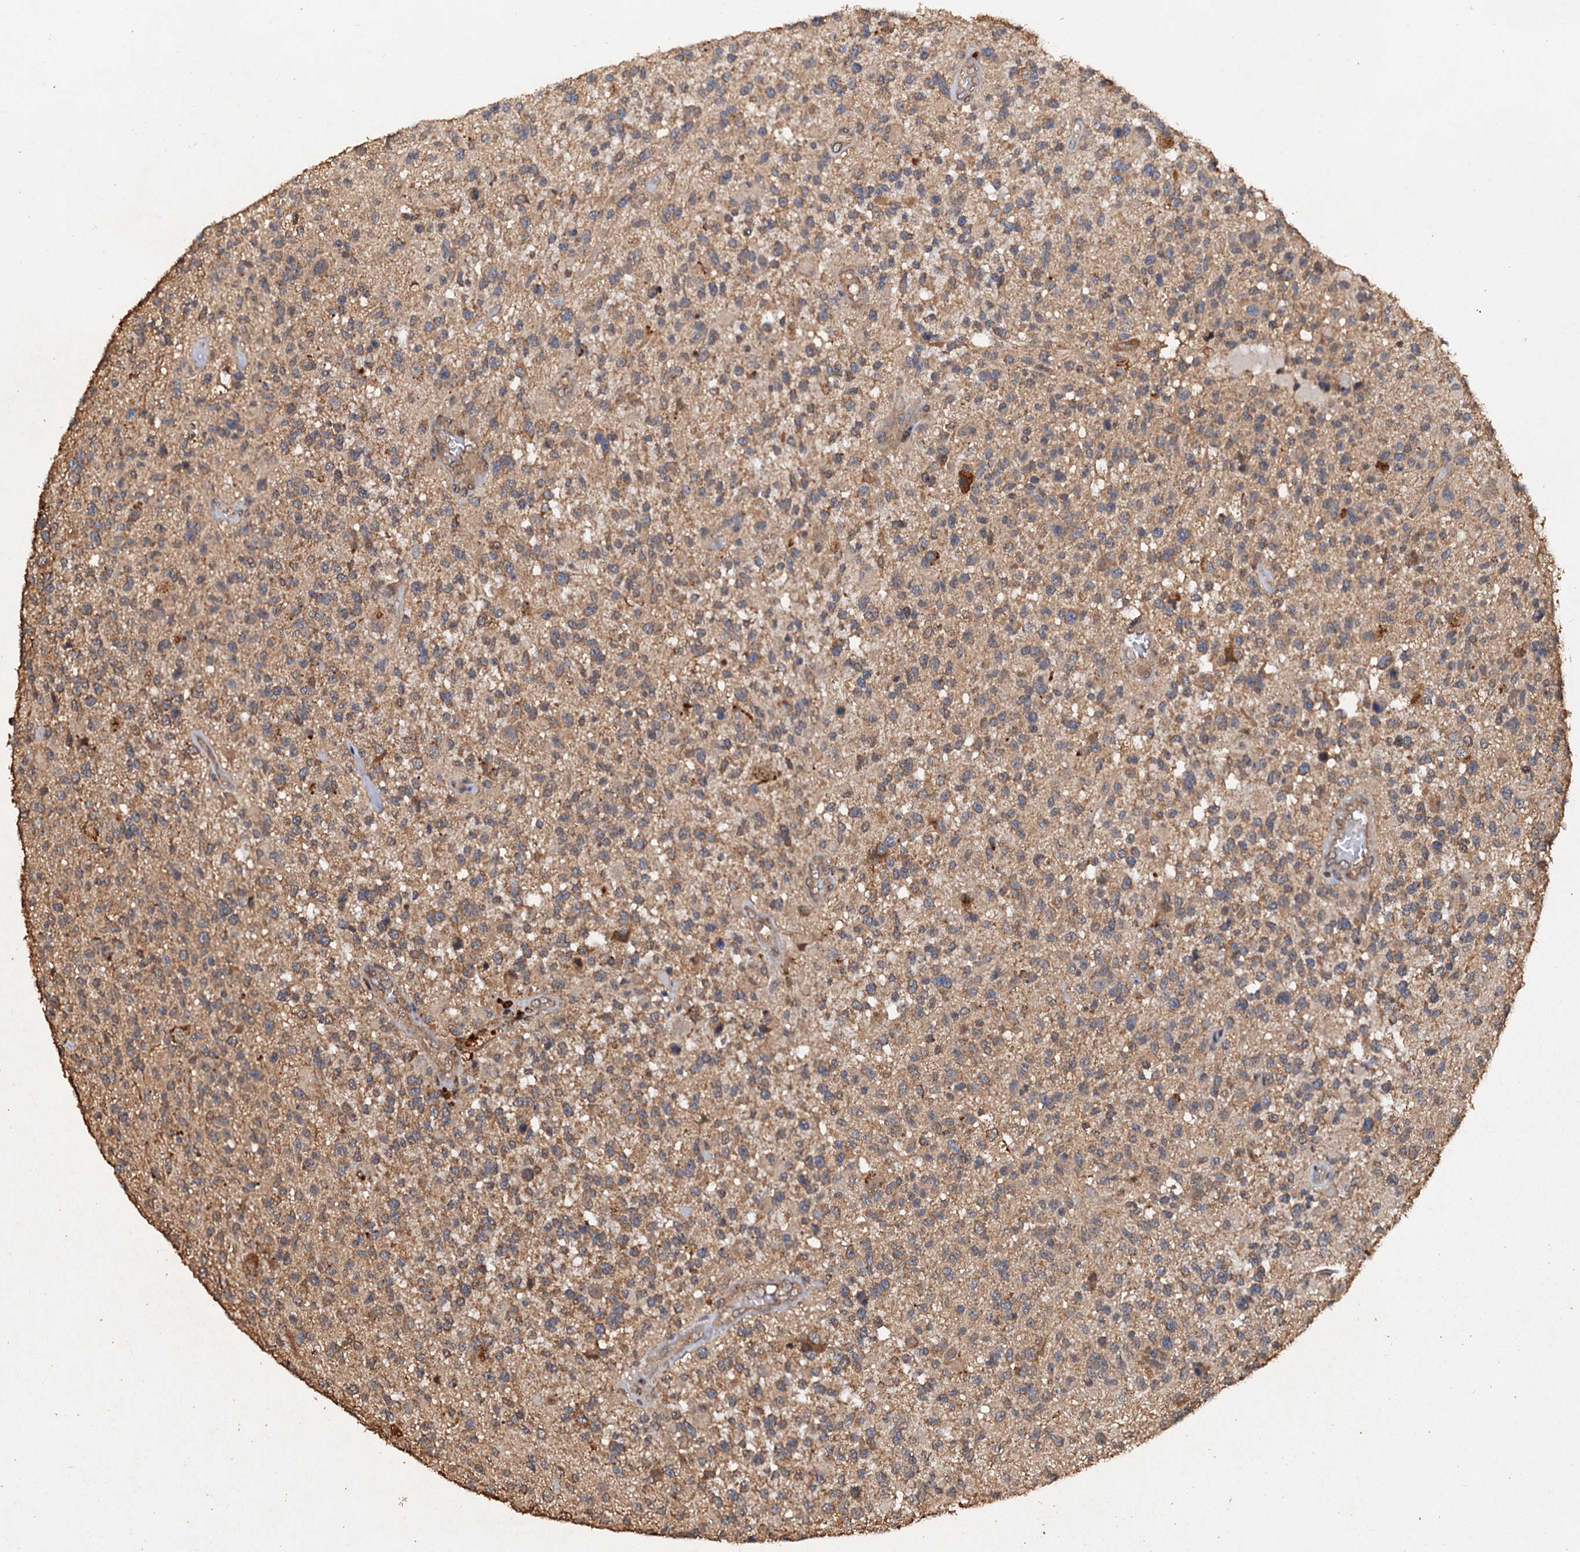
{"staining": {"intensity": "moderate", "quantity": ">75%", "location": "cytoplasmic/membranous"}, "tissue": "glioma", "cell_type": "Tumor cells", "image_type": "cancer", "snomed": [{"axis": "morphology", "description": "Glioma, malignant, High grade"}, {"axis": "morphology", "description": "Glioblastoma, NOS"}, {"axis": "topography", "description": "Brain"}], "caption": "Glioblastoma stained for a protein exhibits moderate cytoplasmic/membranous positivity in tumor cells. Using DAB (3,3'-diaminobenzidine) (brown) and hematoxylin (blue) stains, captured at high magnification using brightfield microscopy.", "gene": "PSMD9", "patient": {"sex": "male", "age": 60}}